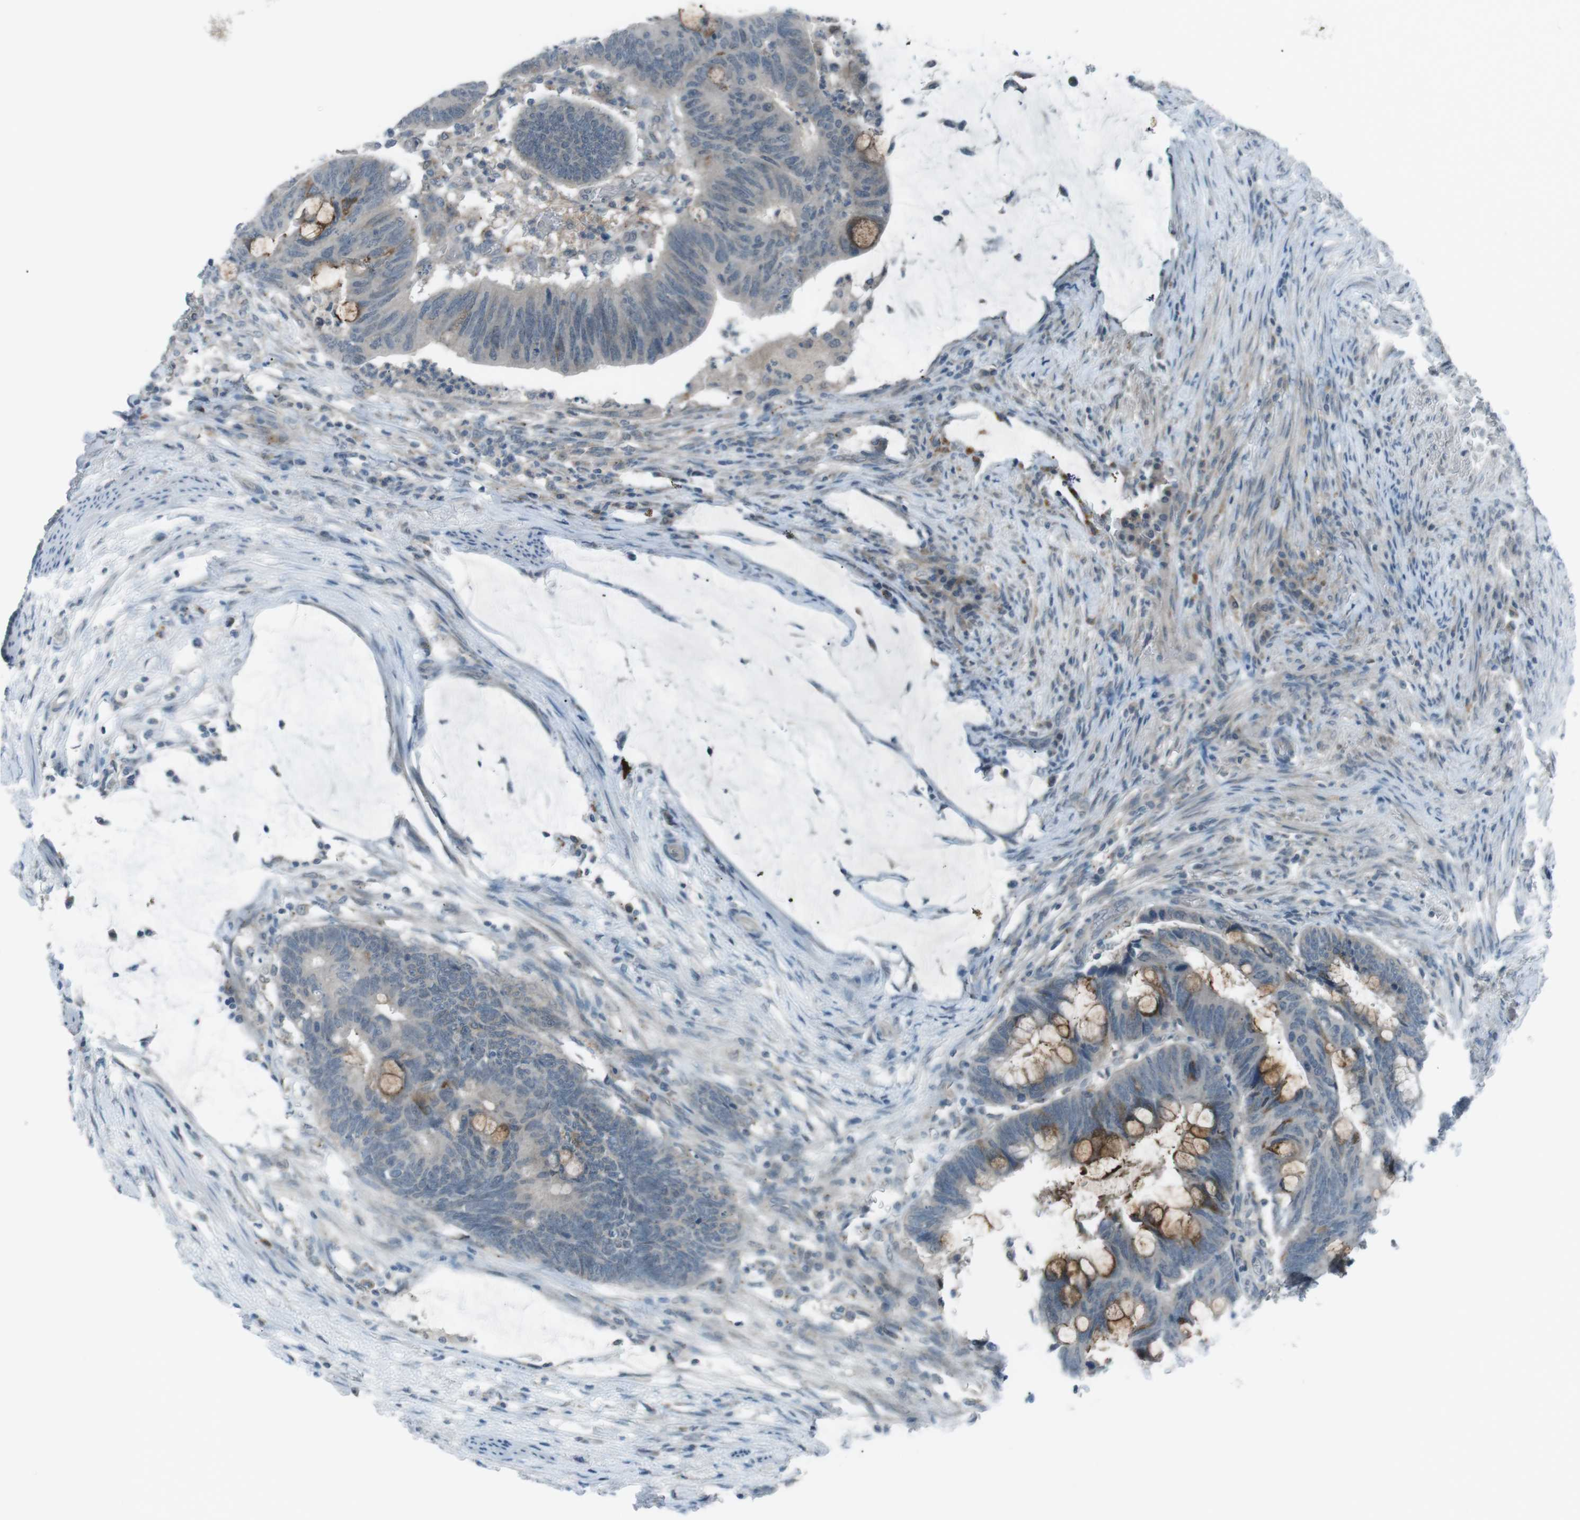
{"staining": {"intensity": "moderate", "quantity": "<25%", "location": "cytoplasmic/membranous"}, "tissue": "colorectal cancer", "cell_type": "Tumor cells", "image_type": "cancer", "snomed": [{"axis": "morphology", "description": "Normal tissue, NOS"}, {"axis": "morphology", "description": "Adenocarcinoma, NOS"}, {"axis": "topography", "description": "Rectum"}, {"axis": "topography", "description": "Peripheral nerve tissue"}], "caption": "A brown stain highlights moderate cytoplasmic/membranous positivity of a protein in colorectal cancer (adenocarcinoma) tumor cells.", "gene": "FCRLA", "patient": {"sex": "male", "age": 92}}